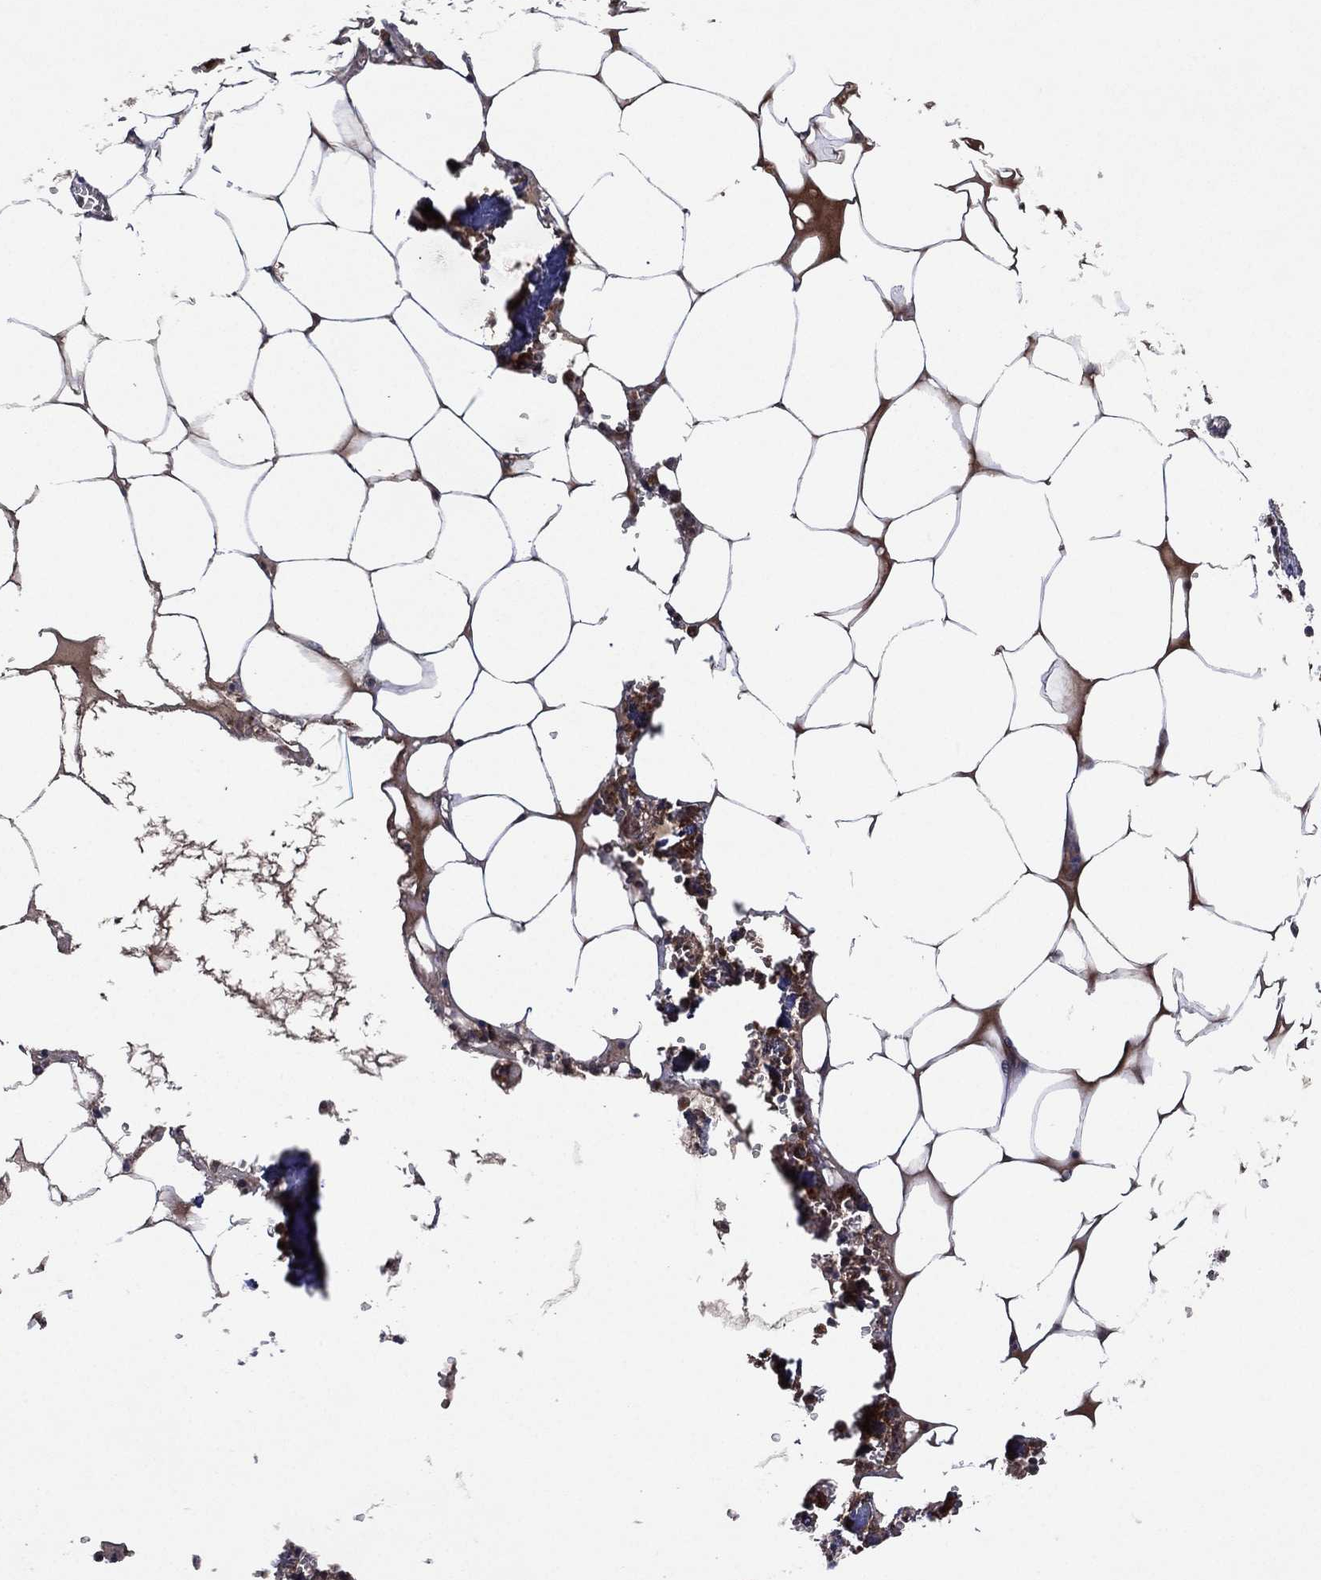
{"staining": {"intensity": "weak", "quantity": "25%-75%", "location": "cytoplasmic/membranous"}, "tissue": "bone marrow", "cell_type": "Hematopoietic cells", "image_type": "normal", "snomed": [{"axis": "morphology", "description": "Normal tissue, NOS"}, {"axis": "topography", "description": "Bone marrow"}], "caption": "Immunohistochemistry (DAB (3,3'-diaminobenzidine)) staining of unremarkable human bone marrow displays weak cytoplasmic/membranous protein staining in about 25%-75% of hematopoietic cells. (Stains: DAB (3,3'-diaminobenzidine) in brown, nuclei in blue, Microscopy: brightfield microscopy at high magnification).", "gene": "ATG4B", "patient": {"sex": "male", "age": 54}}